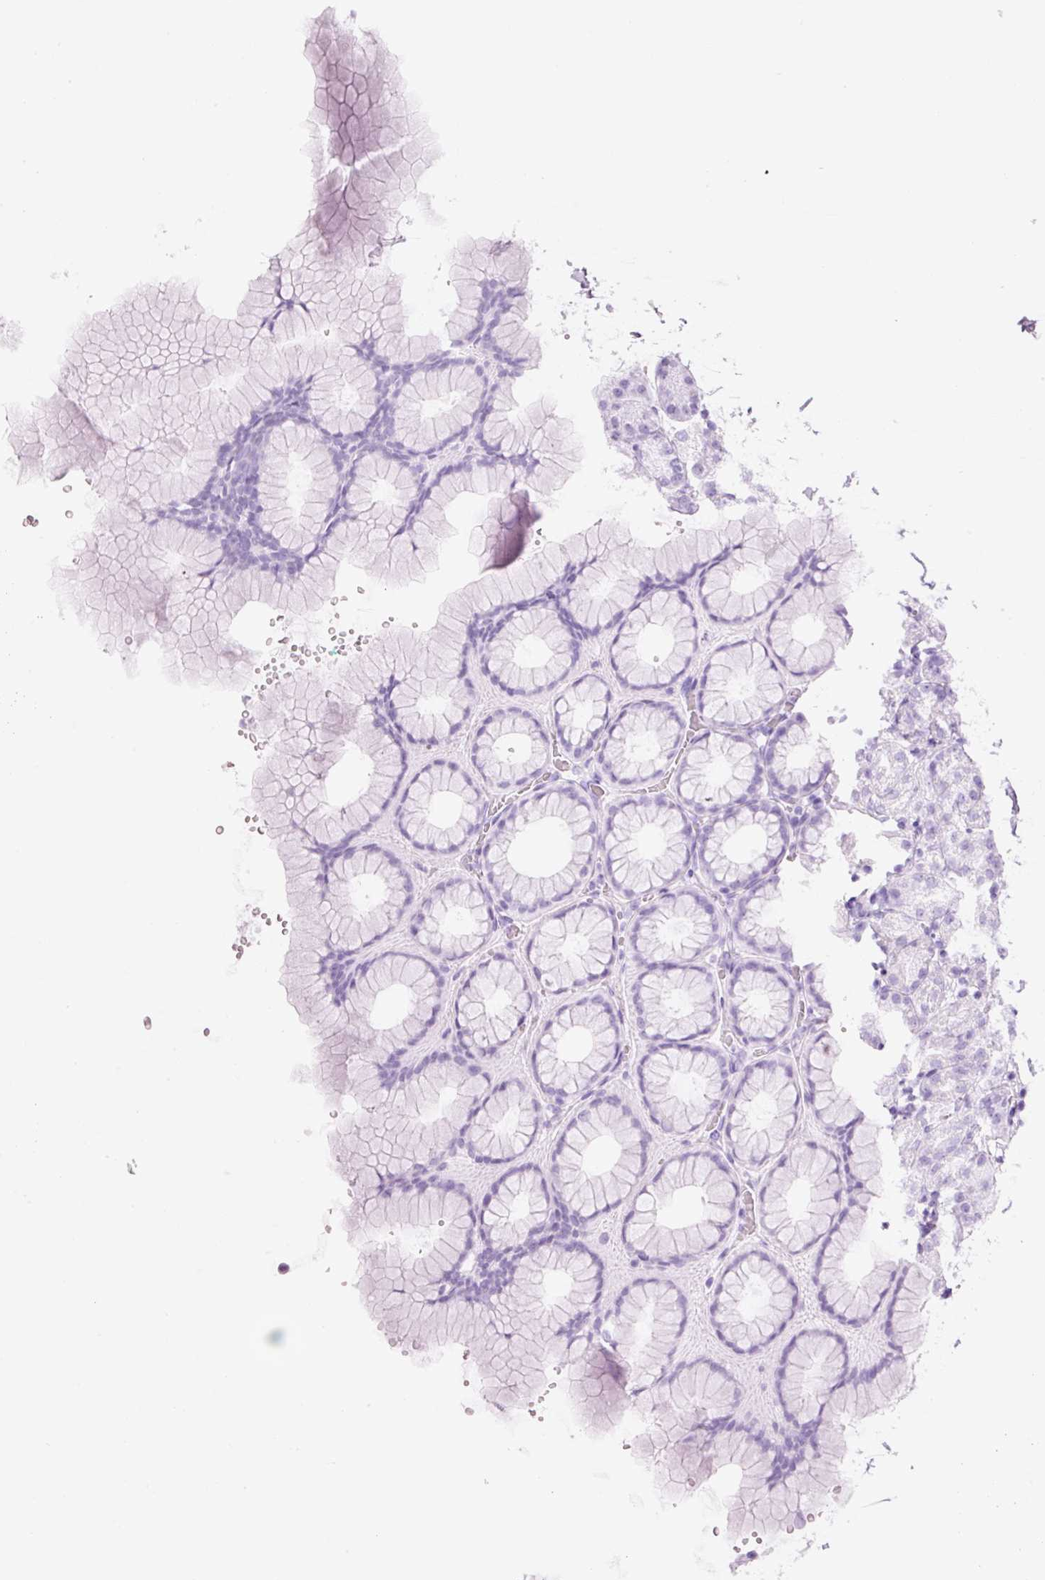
{"staining": {"intensity": "negative", "quantity": "none", "location": "none"}, "tissue": "stomach", "cell_type": "Glandular cells", "image_type": "normal", "snomed": [{"axis": "morphology", "description": "Normal tissue, NOS"}, {"axis": "topography", "description": "Stomach, upper"}], "caption": "The histopathology image exhibits no staining of glandular cells in unremarkable stomach. (Stains: DAB immunohistochemistry (IHC) with hematoxylin counter stain, Microscopy: brightfield microscopy at high magnification).", "gene": "CARD16", "patient": {"sex": "female", "age": 81}}